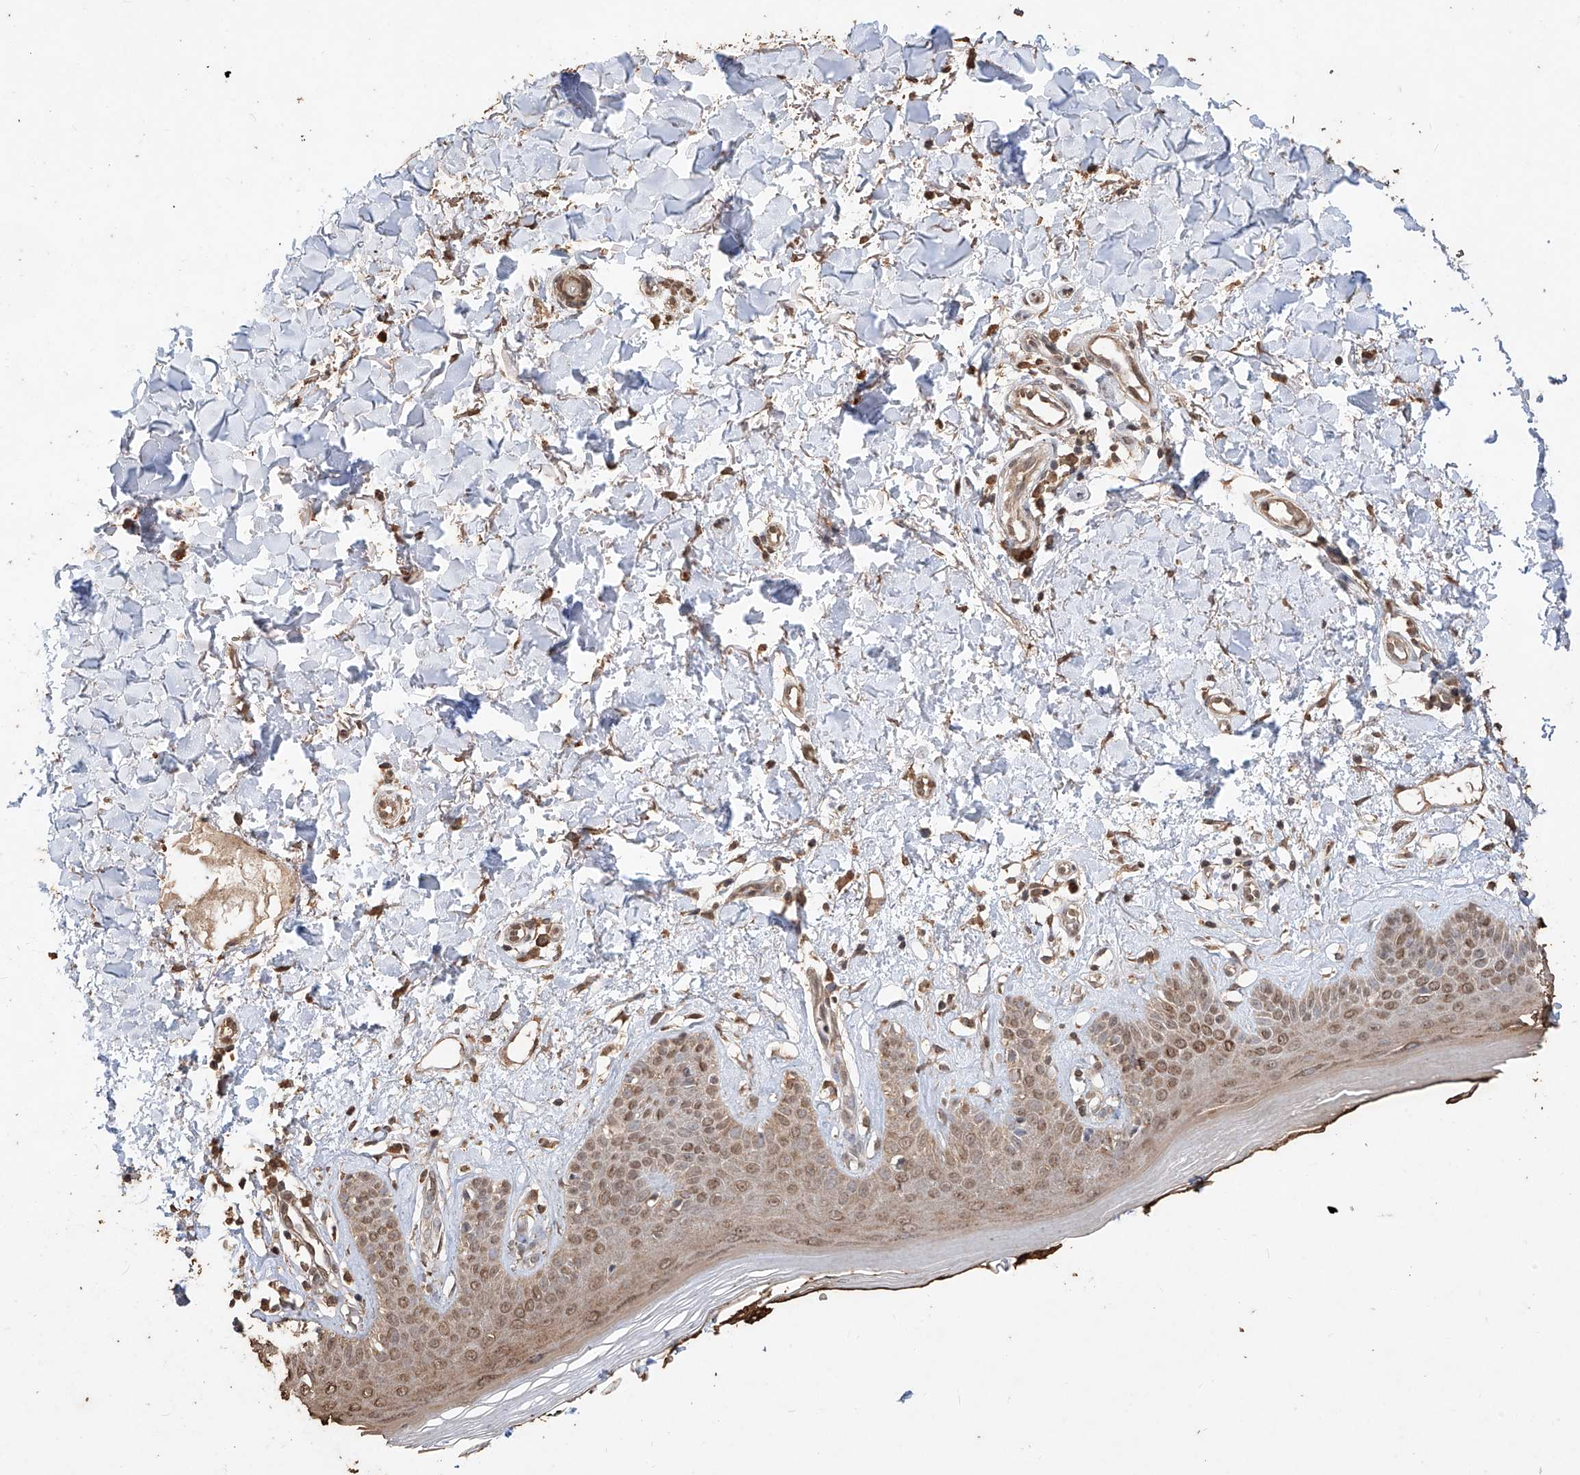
{"staining": {"intensity": "moderate", "quantity": ">75%", "location": "cytoplasmic/membranous,nuclear"}, "tissue": "skin", "cell_type": "Fibroblasts", "image_type": "normal", "snomed": [{"axis": "morphology", "description": "Normal tissue, NOS"}, {"axis": "topography", "description": "Skin"}], "caption": "Immunohistochemistry staining of unremarkable skin, which exhibits medium levels of moderate cytoplasmic/membranous,nuclear expression in about >75% of fibroblasts indicating moderate cytoplasmic/membranous,nuclear protein expression. The staining was performed using DAB (3,3'-diaminobenzidine) (brown) for protein detection and nuclei were counterstained in hematoxylin (blue).", "gene": "ELOVL1", "patient": {"sex": "female", "age": 64}}